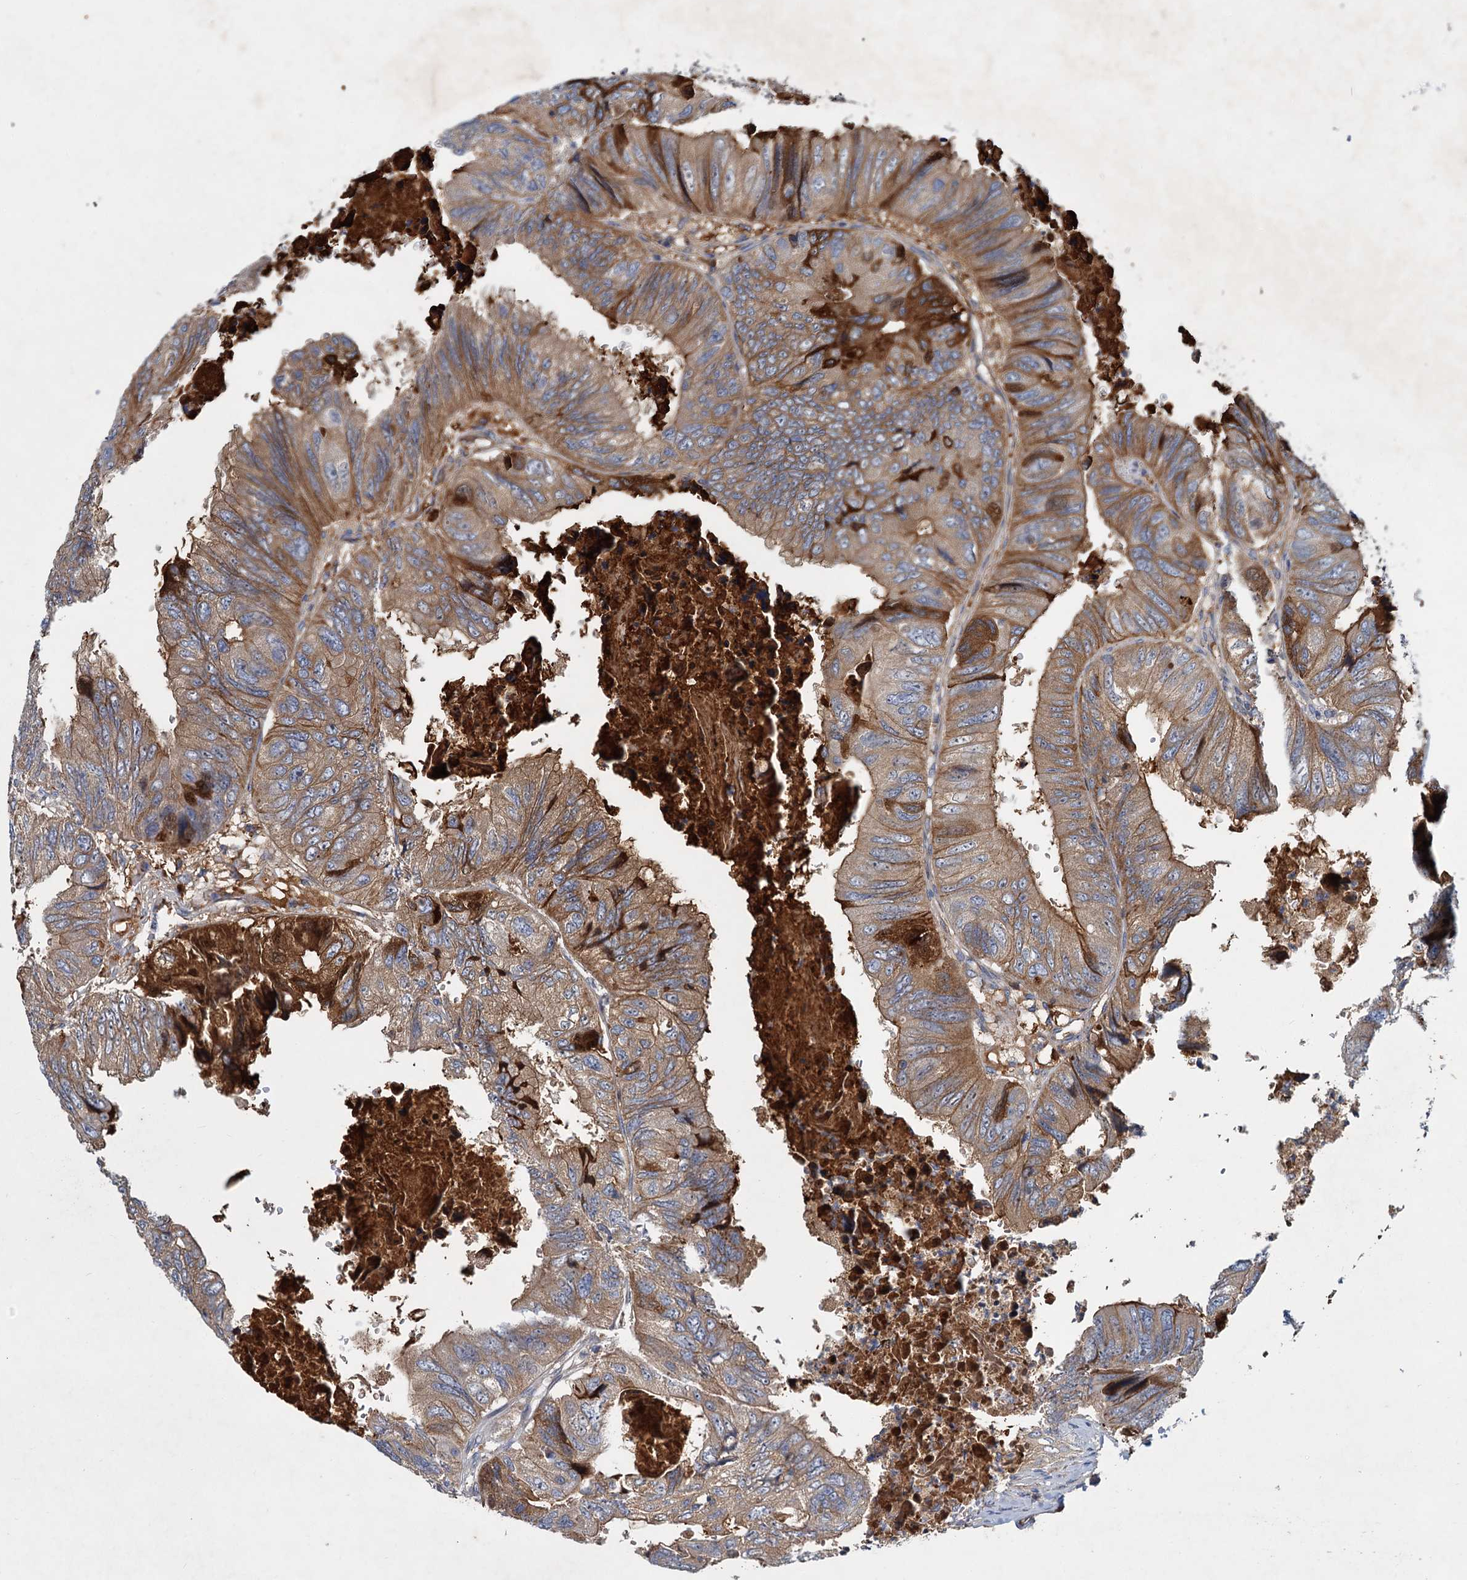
{"staining": {"intensity": "moderate", "quantity": ">75%", "location": "cytoplasmic/membranous"}, "tissue": "colorectal cancer", "cell_type": "Tumor cells", "image_type": "cancer", "snomed": [{"axis": "morphology", "description": "Adenocarcinoma, NOS"}, {"axis": "topography", "description": "Rectum"}], "caption": "Moderate cytoplasmic/membranous protein positivity is present in about >75% of tumor cells in colorectal adenocarcinoma. (Brightfield microscopy of DAB IHC at high magnification).", "gene": "CHRD", "patient": {"sex": "male", "age": 63}}